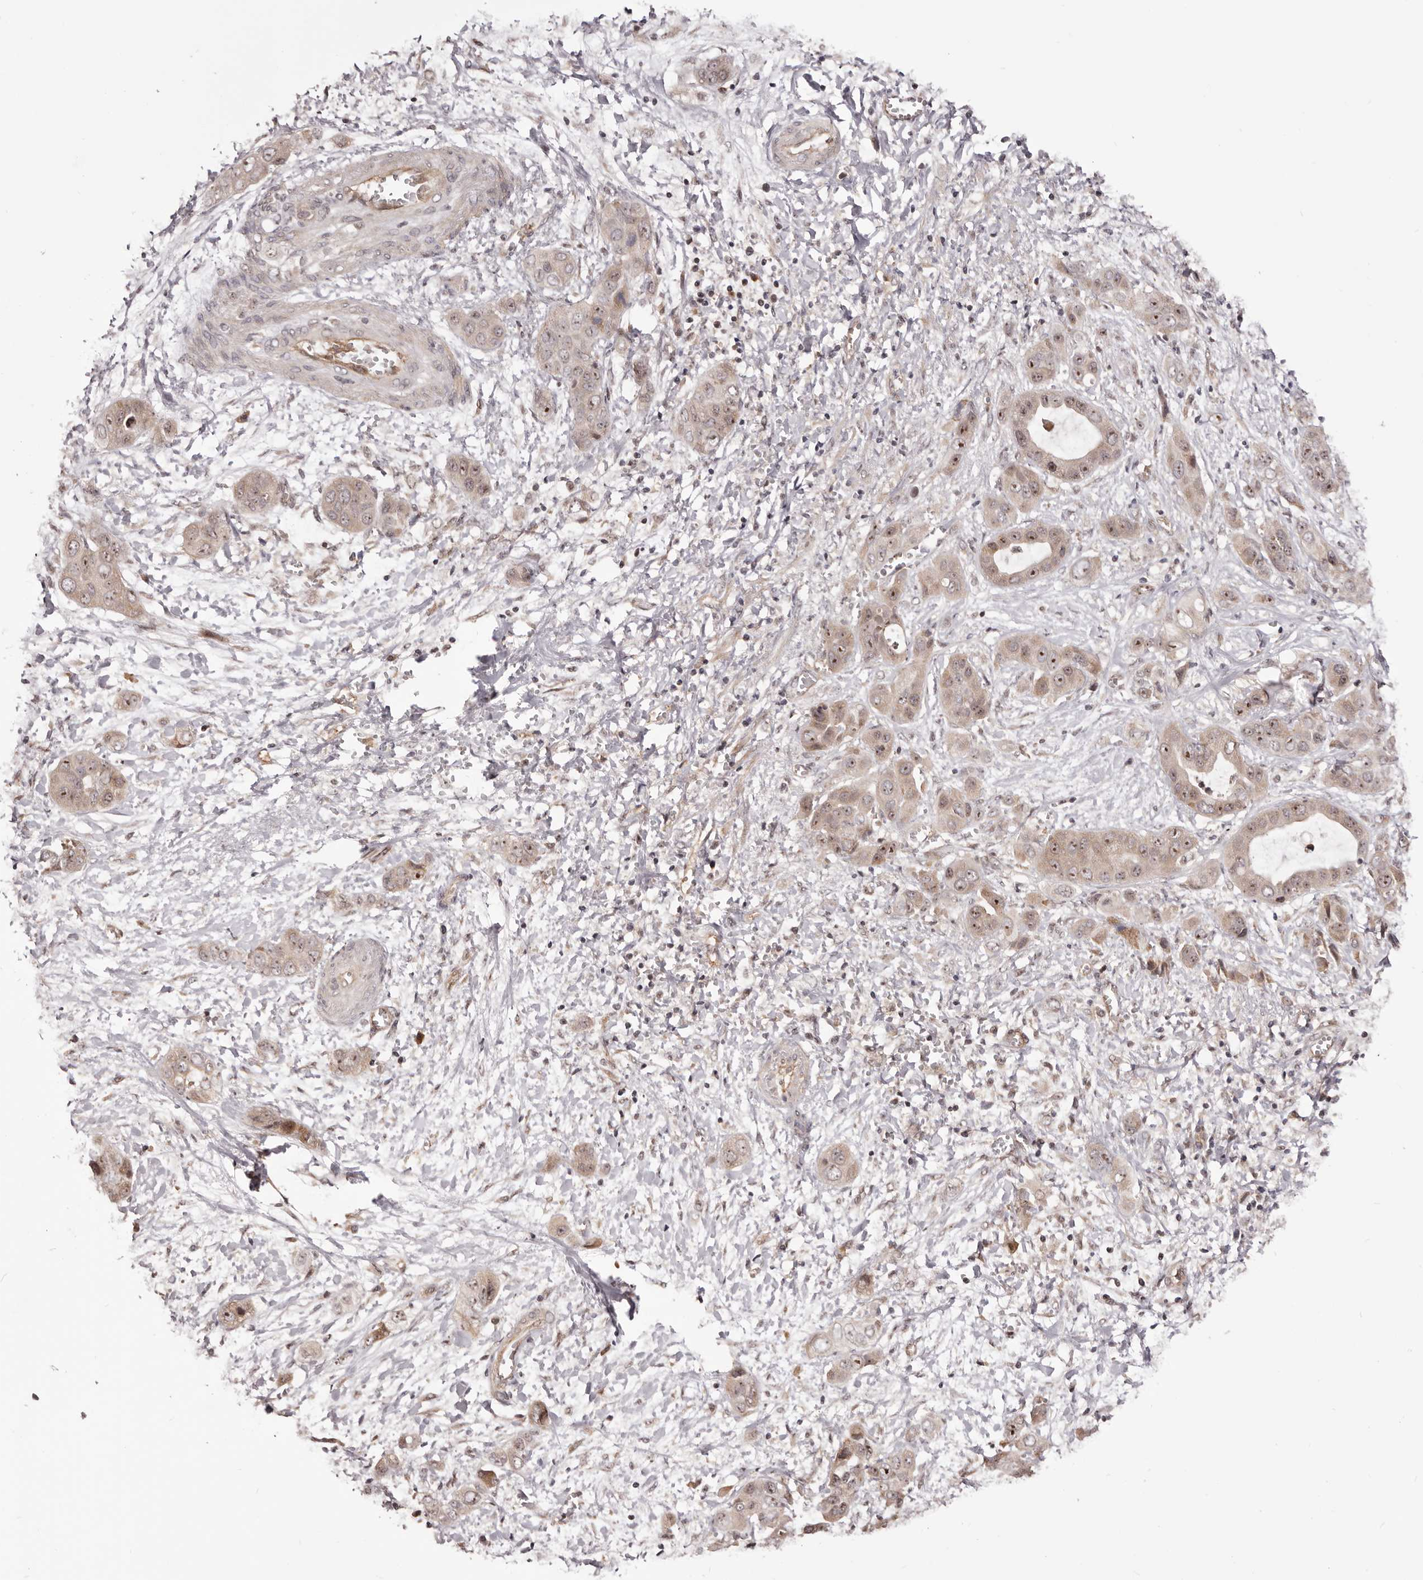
{"staining": {"intensity": "moderate", "quantity": ">75%", "location": "cytoplasmic/membranous,nuclear"}, "tissue": "liver cancer", "cell_type": "Tumor cells", "image_type": "cancer", "snomed": [{"axis": "morphology", "description": "Cholangiocarcinoma"}, {"axis": "topography", "description": "Liver"}], "caption": "IHC of cholangiocarcinoma (liver) displays medium levels of moderate cytoplasmic/membranous and nuclear staining in approximately >75% of tumor cells. (Stains: DAB in brown, nuclei in blue, Microscopy: brightfield microscopy at high magnification).", "gene": "NOL12", "patient": {"sex": "female", "age": 52}}